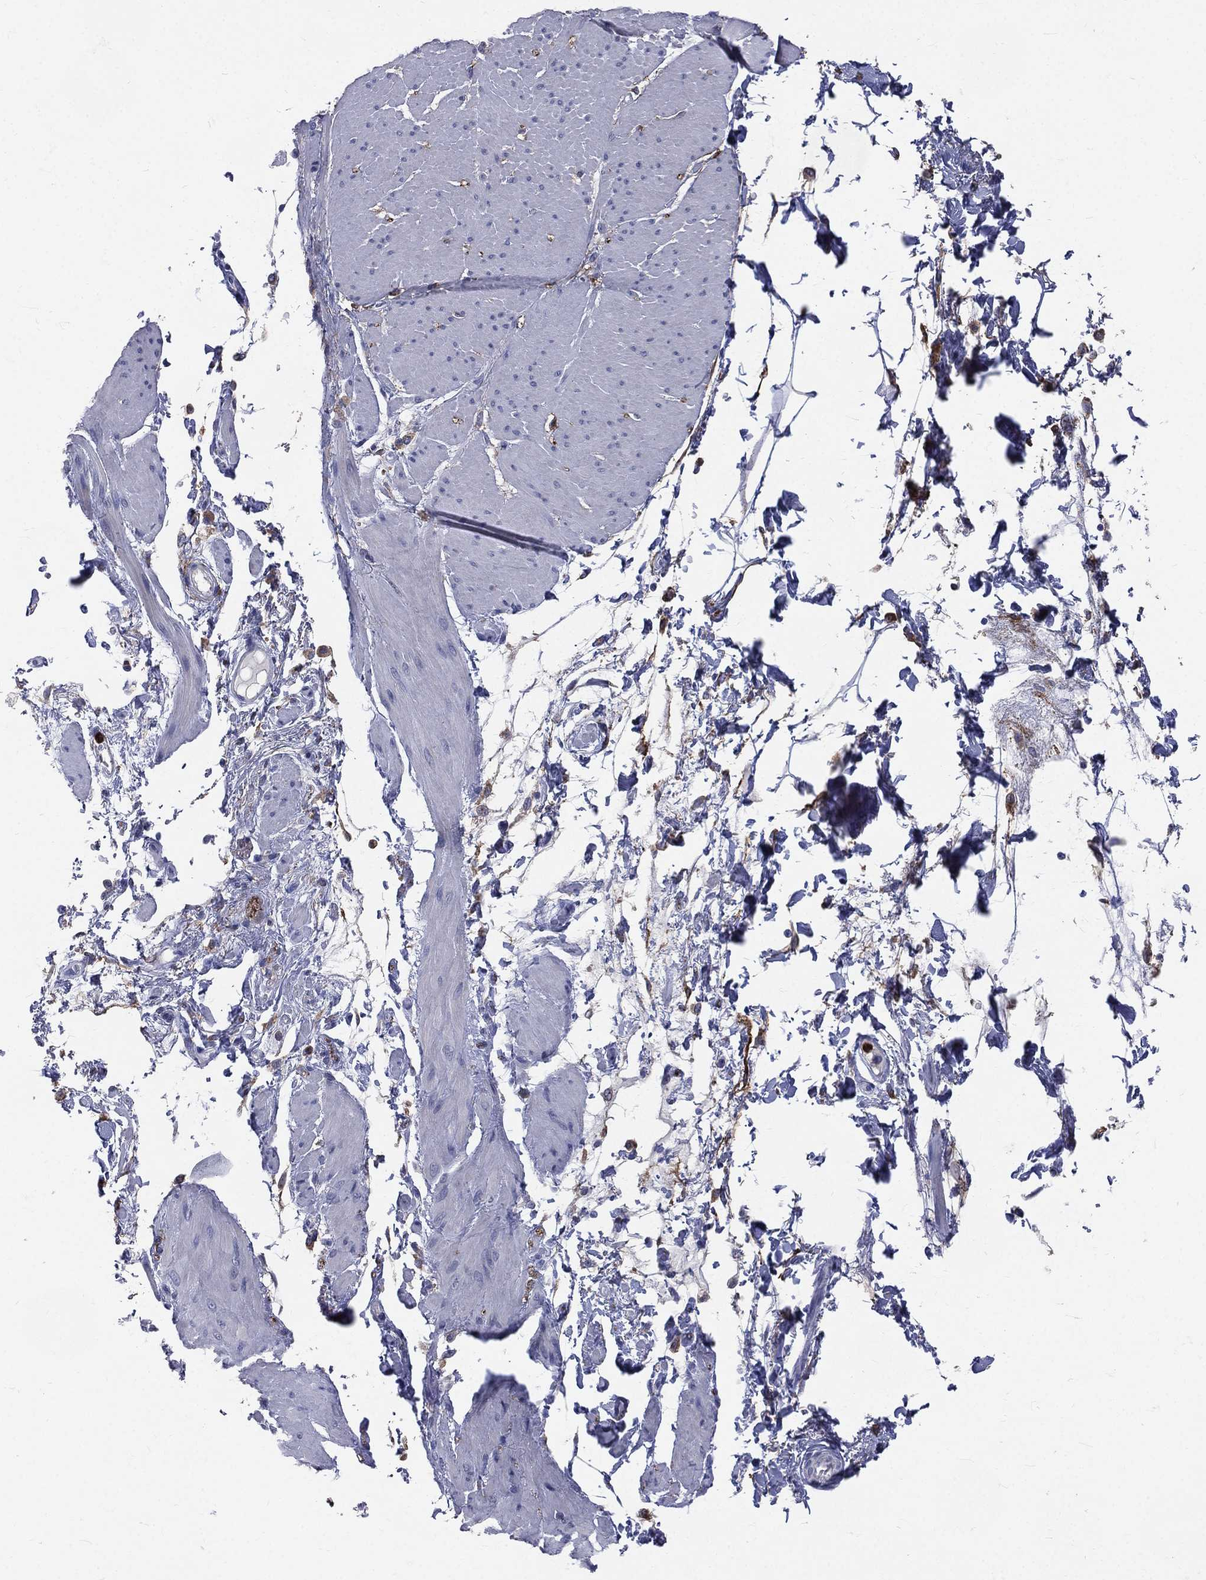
{"staining": {"intensity": "negative", "quantity": "none", "location": "none"}, "tissue": "smooth muscle", "cell_type": "Smooth muscle cells", "image_type": "normal", "snomed": [{"axis": "morphology", "description": "Normal tissue, NOS"}, {"axis": "topography", "description": "Smooth muscle"}, {"axis": "topography", "description": "Anal"}], "caption": "Smooth muscle was stained to show a protein in brown. There is no significant expression in smooth muscle cells.", "gene": "BASP1", "patient": {"sex": "male", "age": 83}}